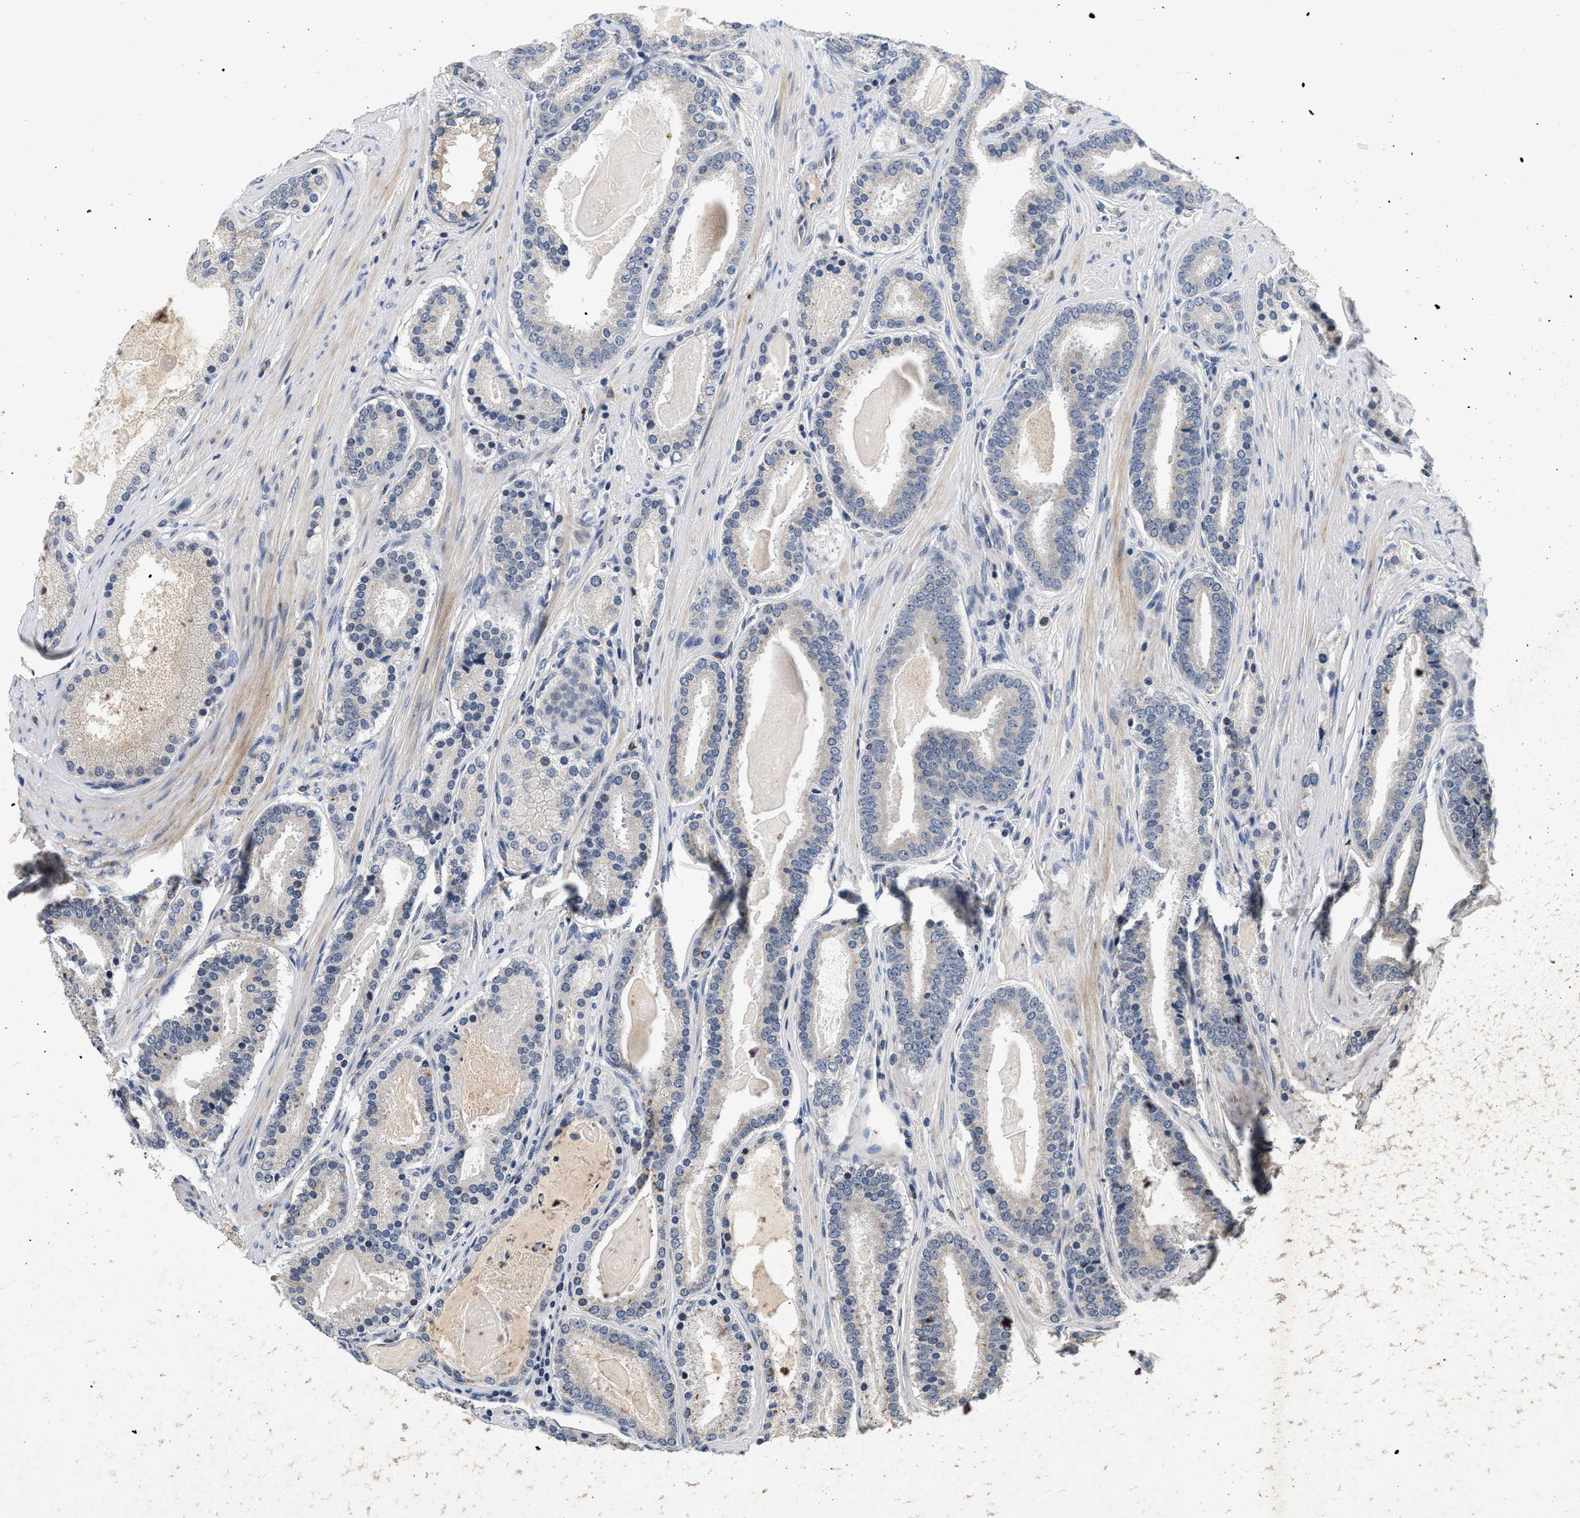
{"staining": {"intensity": "weak", "quantity": "<25%", "location": "cytoplasmic/membranous"}, "tissue": "prostate cancer", "cell_type": "Tumor cells", "image_type": "cancer", "snomed": [{"axis": "morphology", "description": "Adenocarcinoma, High grade"}, {"axis": "topography", "description": "Prostate"}], "caption": "High magnification brightfield microscopy of prostate cancer stained with DAB (3,3'-diaminobenzidine) (brown) and counterstained with hematoxylin (blue): tumor cells show no significant staining. (Brightfield microscopy of DAB (3,3'-diaminobenzidine) IHC at high magnification).", "gene": "PDP1", "patient": {"sex": "male", "age": 60}}